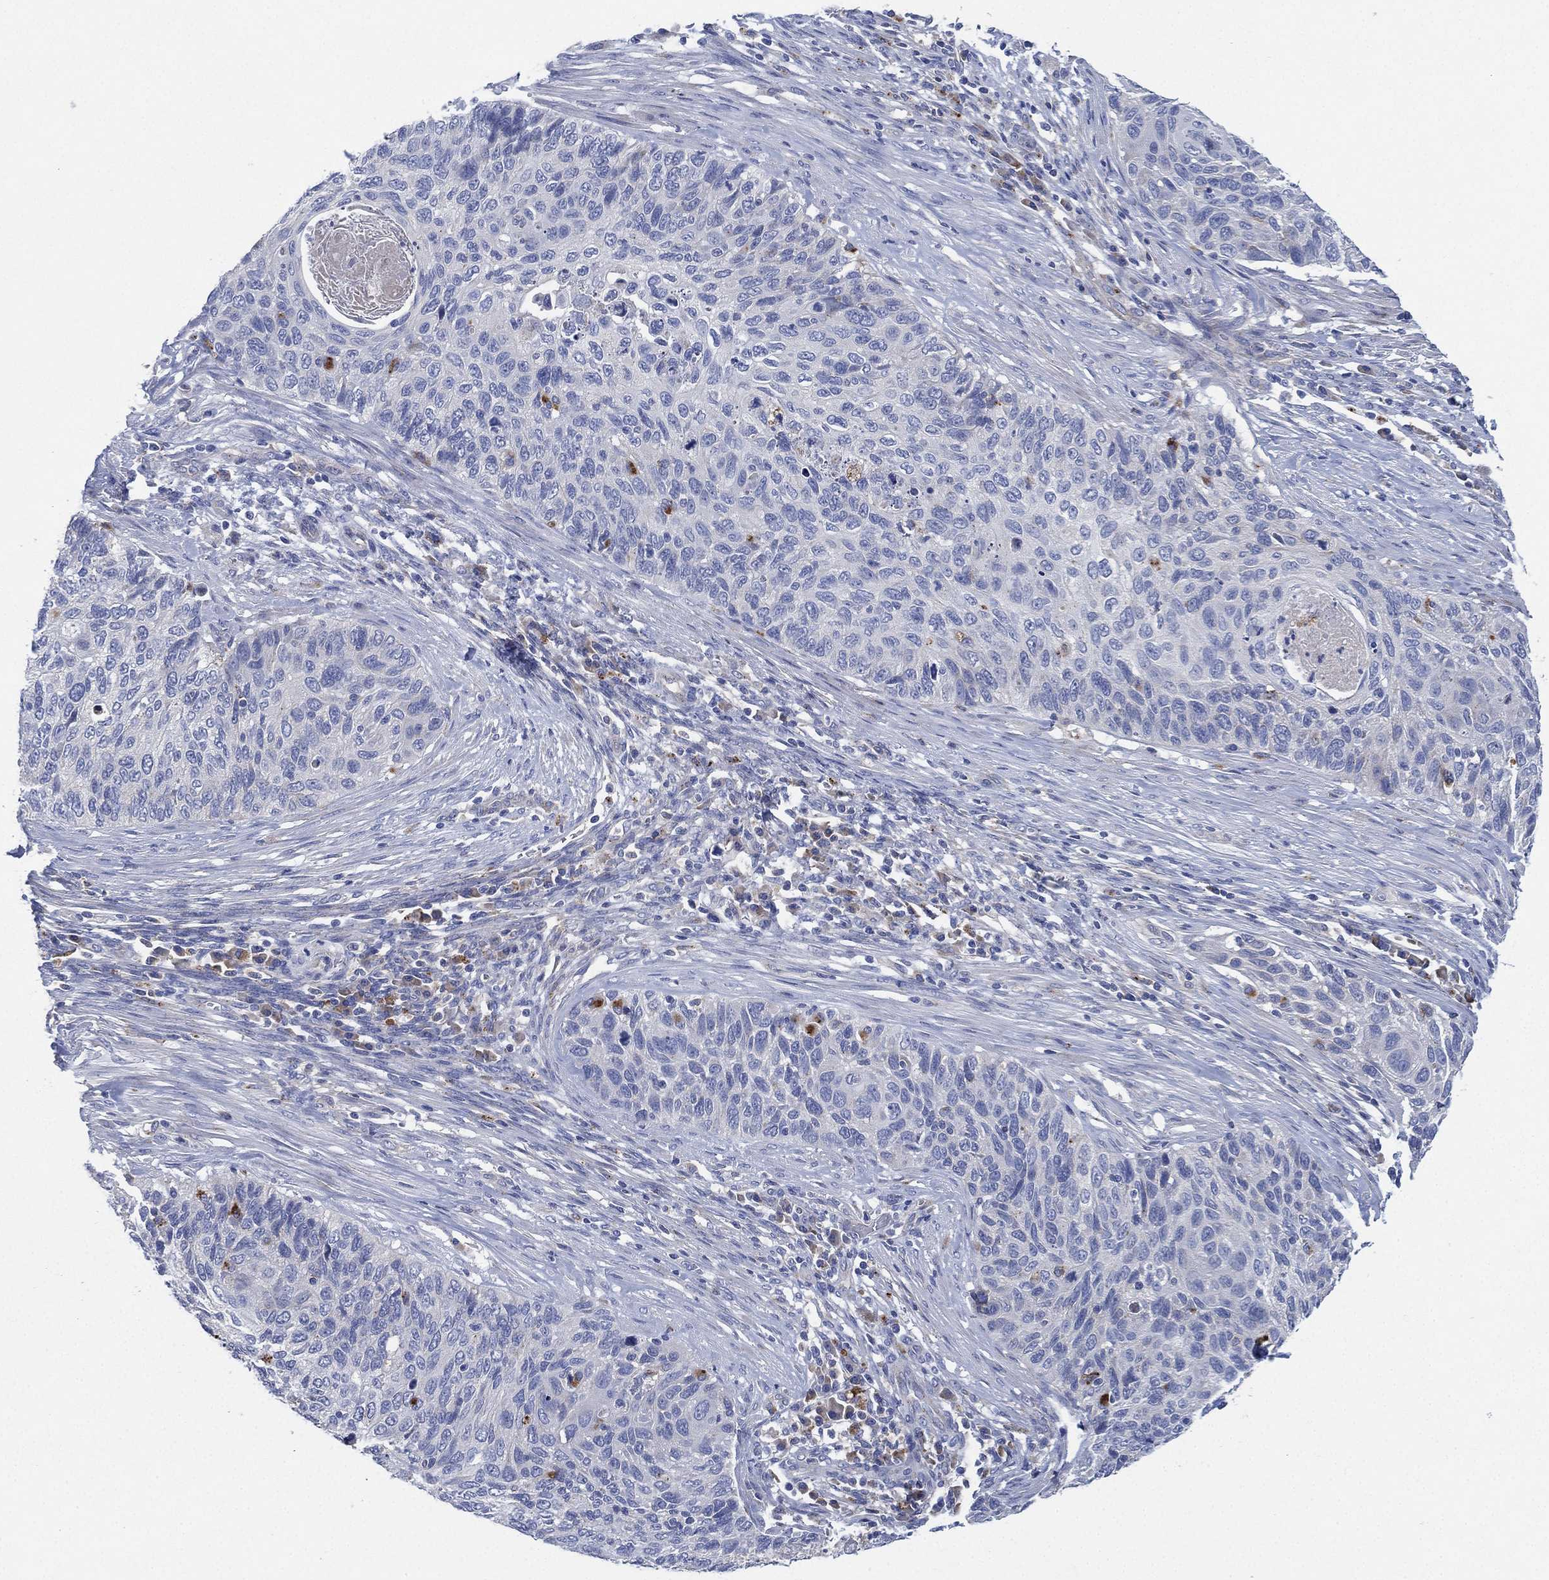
{"staining": {"intensity": "negative", "quantity": "none", "location": "none"}, "tissue": "cervical cancer", "cell_type": "Tumor cells", "image_type": "cancer", "snomed": [{"axis": "morphology", "description": "Squamous cell carcinoma, NOS"}, {"axis": "topography", "description": "Cervix"}], "caption": "Immunohistochemistry of human cervical squamous cell carcinoma demonstrates no staining in tumor cells. (IHC, brightfield microscopy, high magnification).", "gene": "GALNS", "patient": {"sex": "female", "age": 70}}